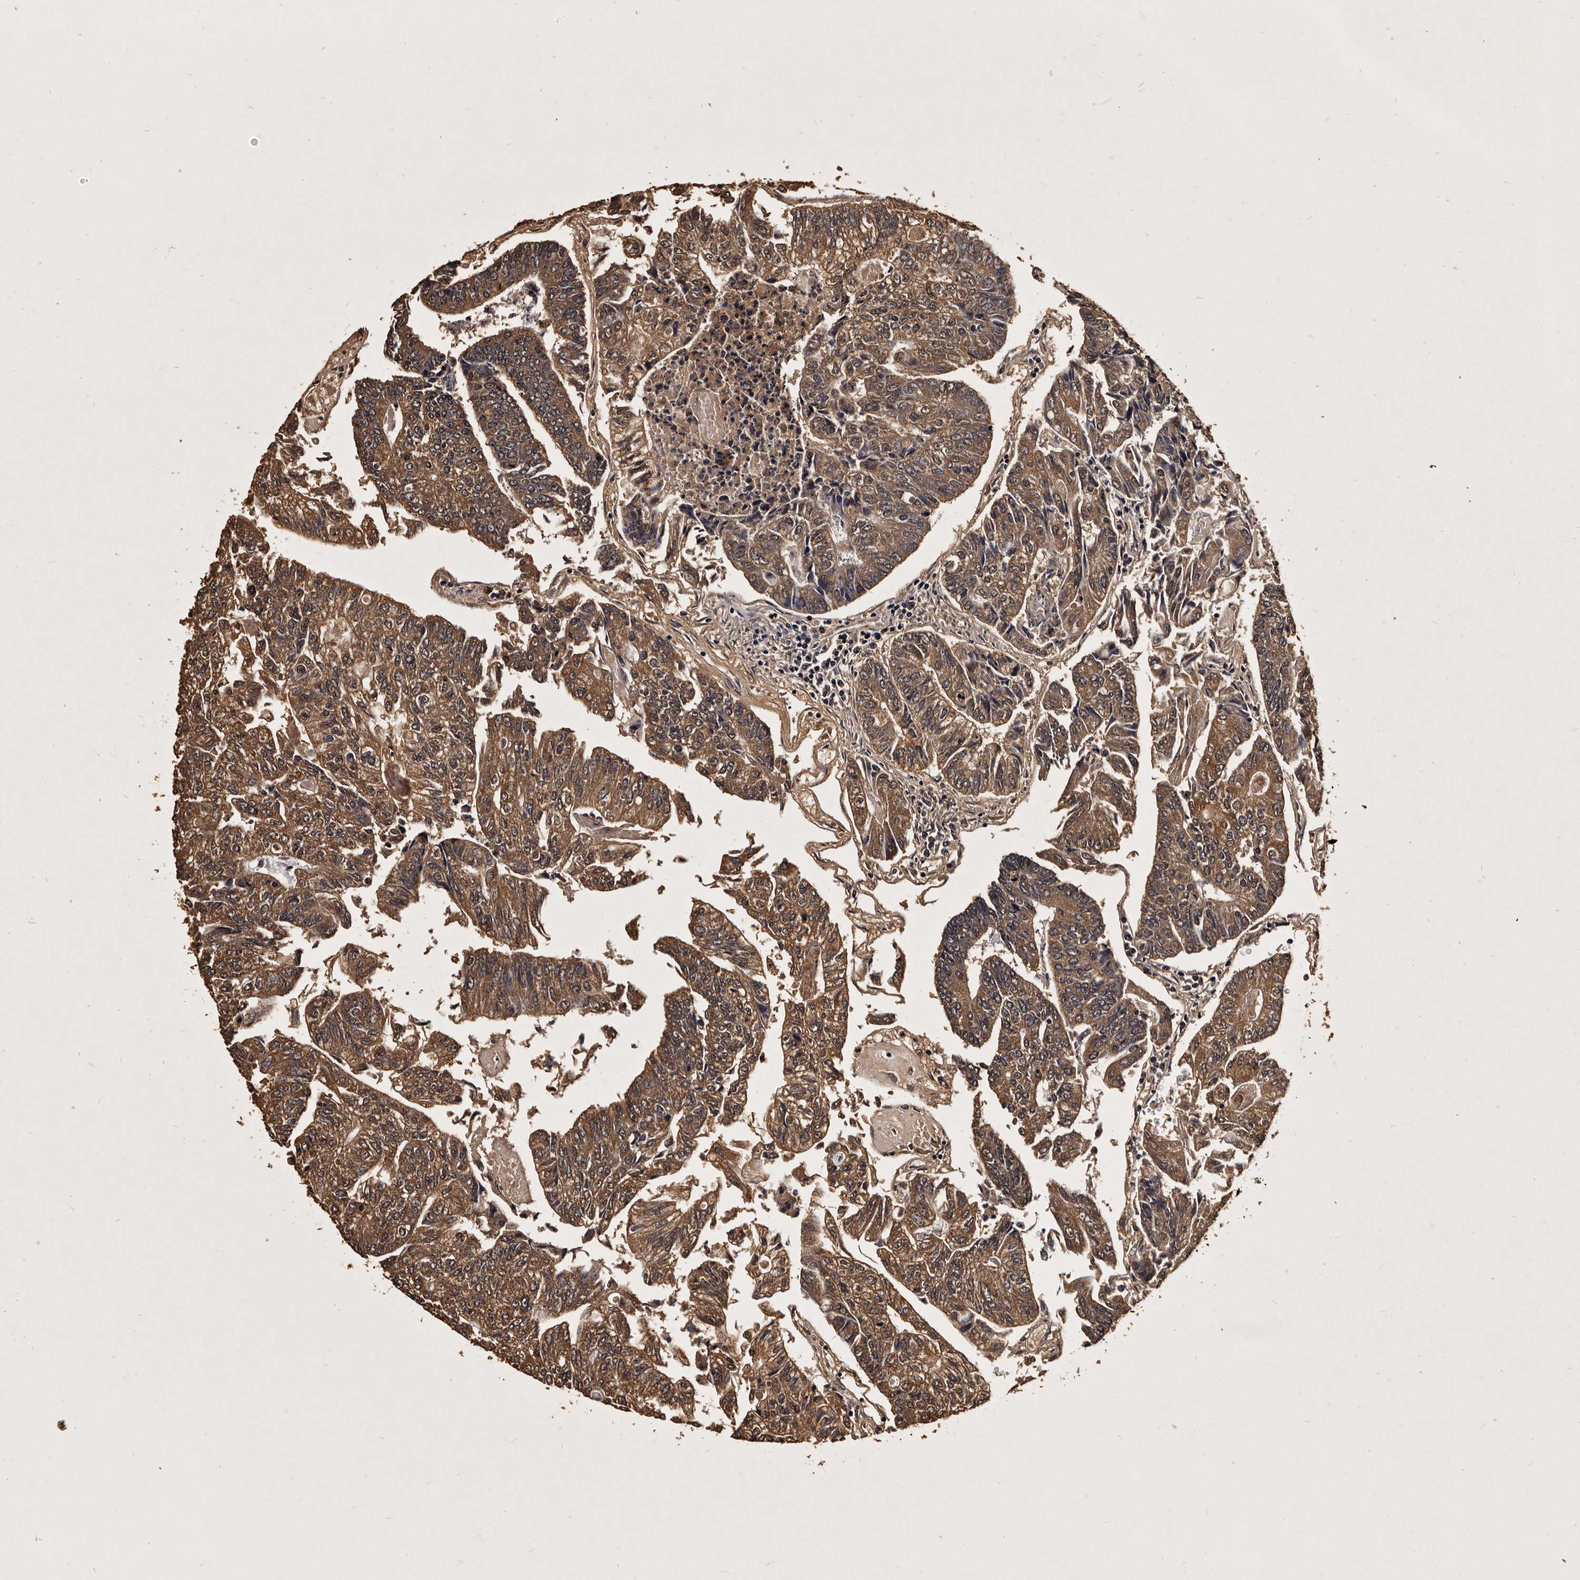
{"staining": {"intensity": "moderate", "quantity": ">75%", "location": "cytoplasmic/membranous"}, "tissue": "colorectal cancer", "cell_type": "Tumor cells", "image_type": "cancer", "snomed": [{"axis": "morphology", "description": "Adenocarcinoma, NOS"}, {"axis": "topography", "description": "Colon"}], "caption": "Colorectal cancer (adenocarcinoma) was stained to show a protein in brown. There is medium levels of moderate cytoplasmic/membranous expression in about >75% of tumor cells. Immunohistochemistry (ihc) stains the protein of interest in brown and the nuclei are stained blue.", "gene": "PARS2", "patient": {"sex": "female", "age": 67}}